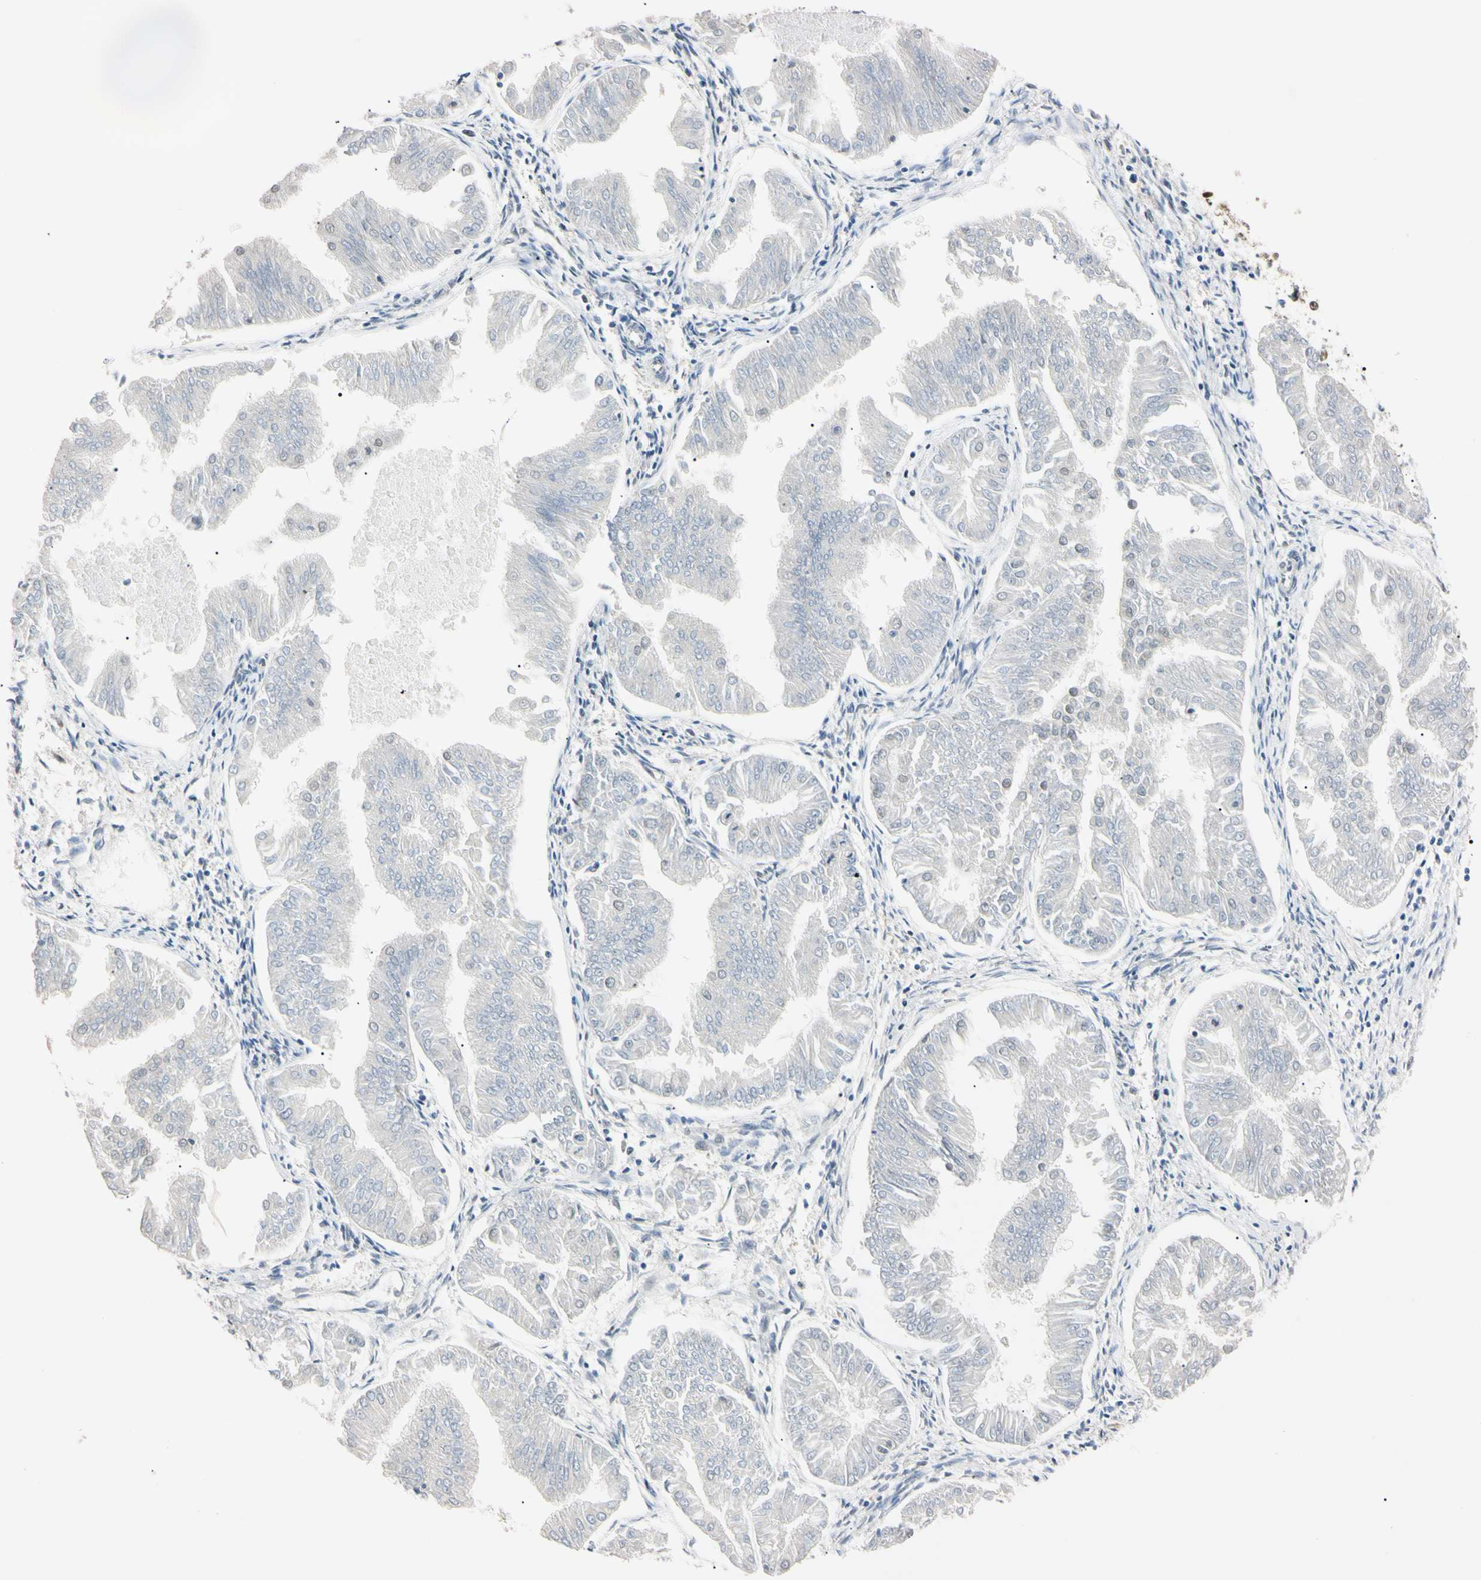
{"staining": {"intensity": "negative", "quantity": "none", "location": "none"}, "tissue": "endometrial cancer", "cell_type": "Tumor cells", "image_type": "cancer", "snomed": [{"axis": "morphology", "description": "Adenocarcinoma, NOS"}, {"axis": "topography", "description": "Endometrium"}], "caption": "High magnification brightfield microscopy of endometrial adenocarcinoma stained with DAB (3,3'-diaminobenzidine) (brown) and counterstained with hematoxylin (blue): tumor cells show no significant positivity.", "gene": "SMARCA5", "patient": {"sex": "female", "age": 53}}